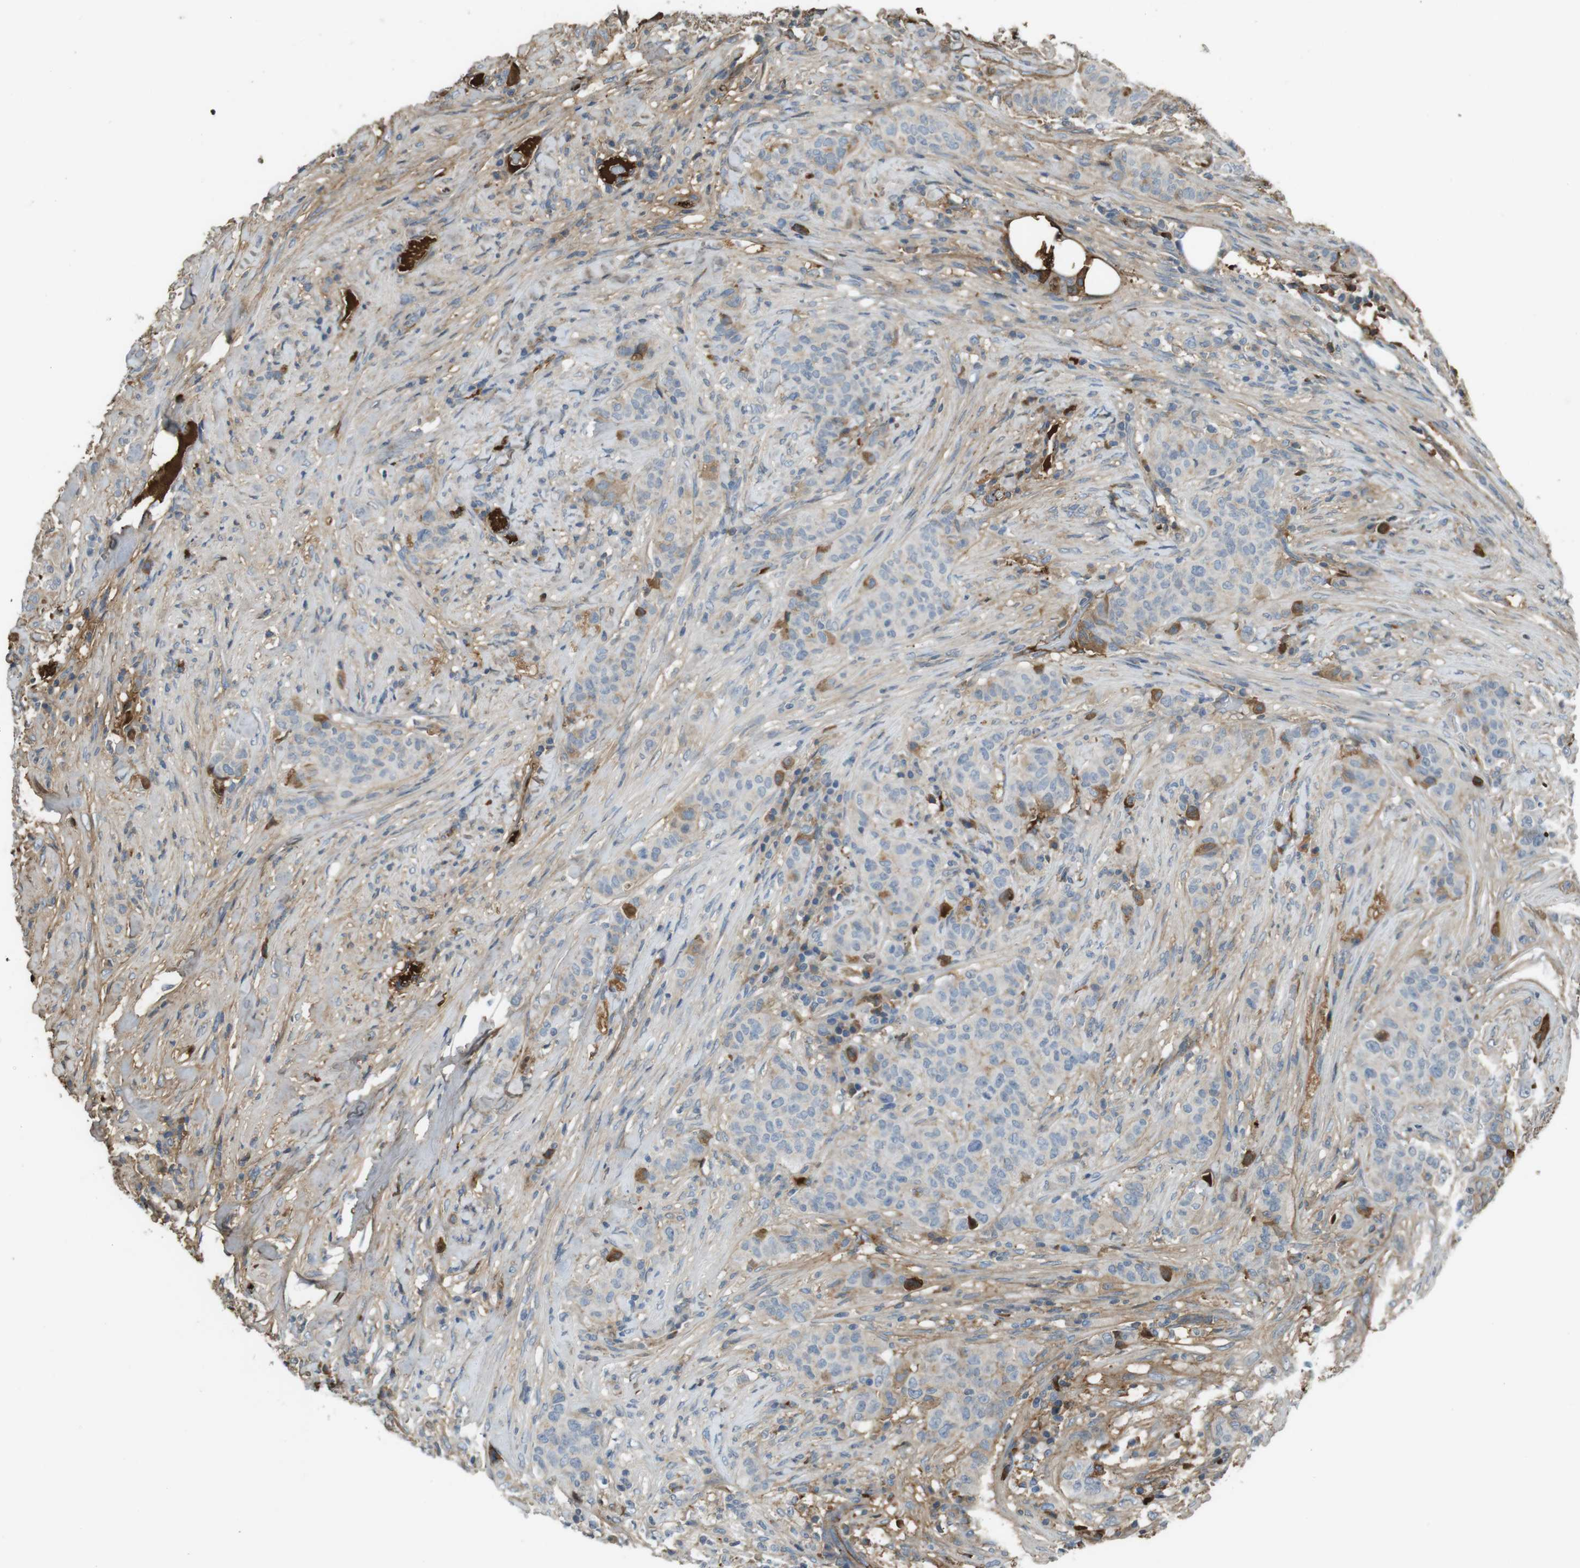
{"staining": {"intensity": "weak", "quantity": "<25%", "location": "cytoplasmic/membranous"}, "tissue": "breast cancer", "cell_type": "Tumor cells", "image_type": "cancer", "snomed": [{"axis": "morphology", "description": "Normal tissue, NOS"}, {"axis": "morphology", "description": "Duct carcinoma"}, {"axis": "topography", "description": "Breast"}], "caption": "This is a image of immunohistochemistry staining of breast cancer, which shows no expression in tumor cells.", "gene": "LTBP4", "patient": {"sex": "female", "age": 40}}